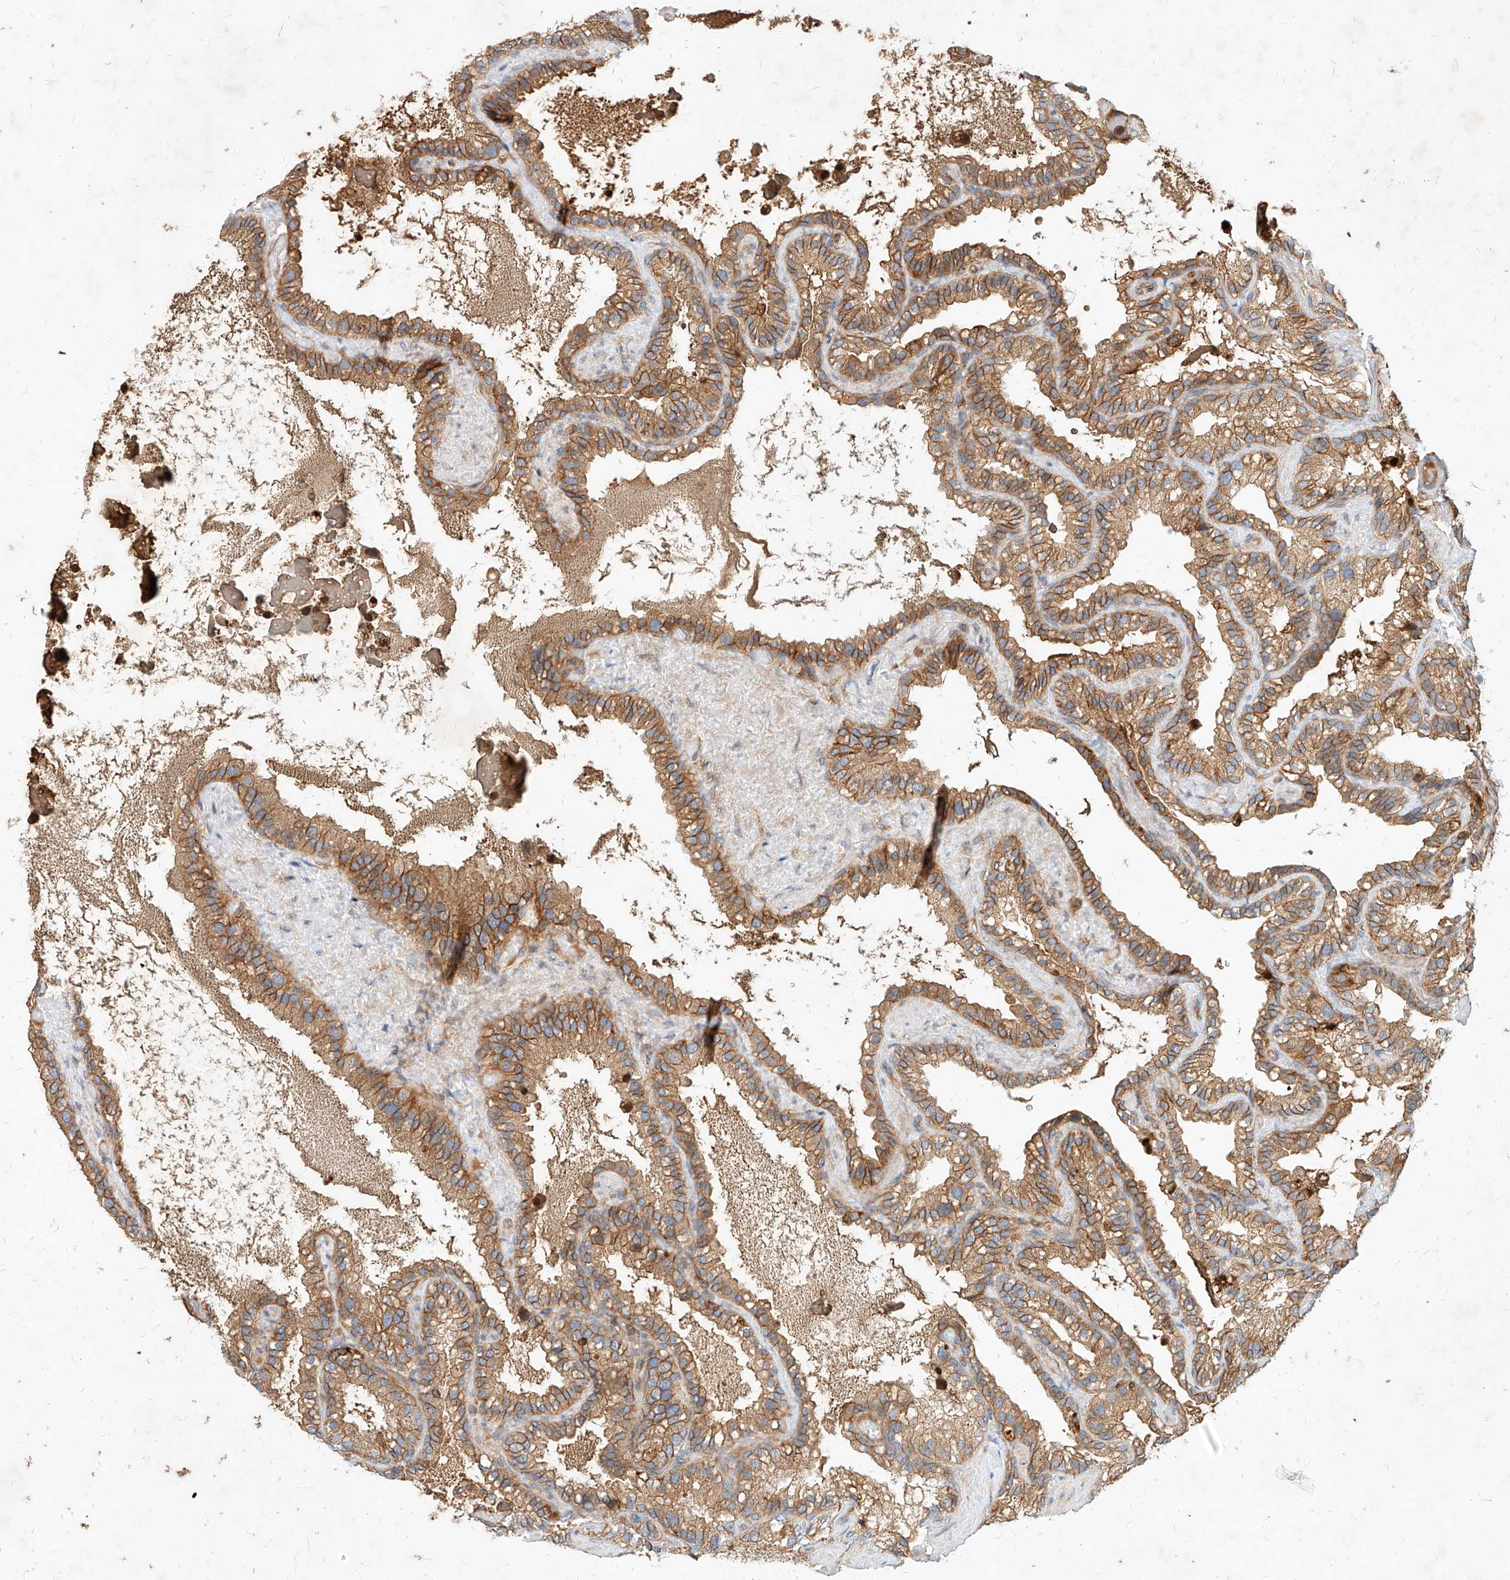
{"staining": {"intensity": "moderate", "quantity": ">75%", "location": "cytoplasmic/membranous"}, "tissue": "seminal vesicle", "cell_type": "Glandular cells", "image_type": "normal", "snomed": [{"axis": "morphology", "description": "Normal tissue, NOS"}, {"axis": "topography", "description": "Prostate"}, {"axis": "topography", "description": "Seminal veicle"}], "caption": "Brown immunohistochemical staining in normal seminal vesicle reveals moderate cytoplasmic/membranous positivity in about >75% of glandular cells.", "gene": "NFAM1", "patient": {"sex": "male", "age": 68}}